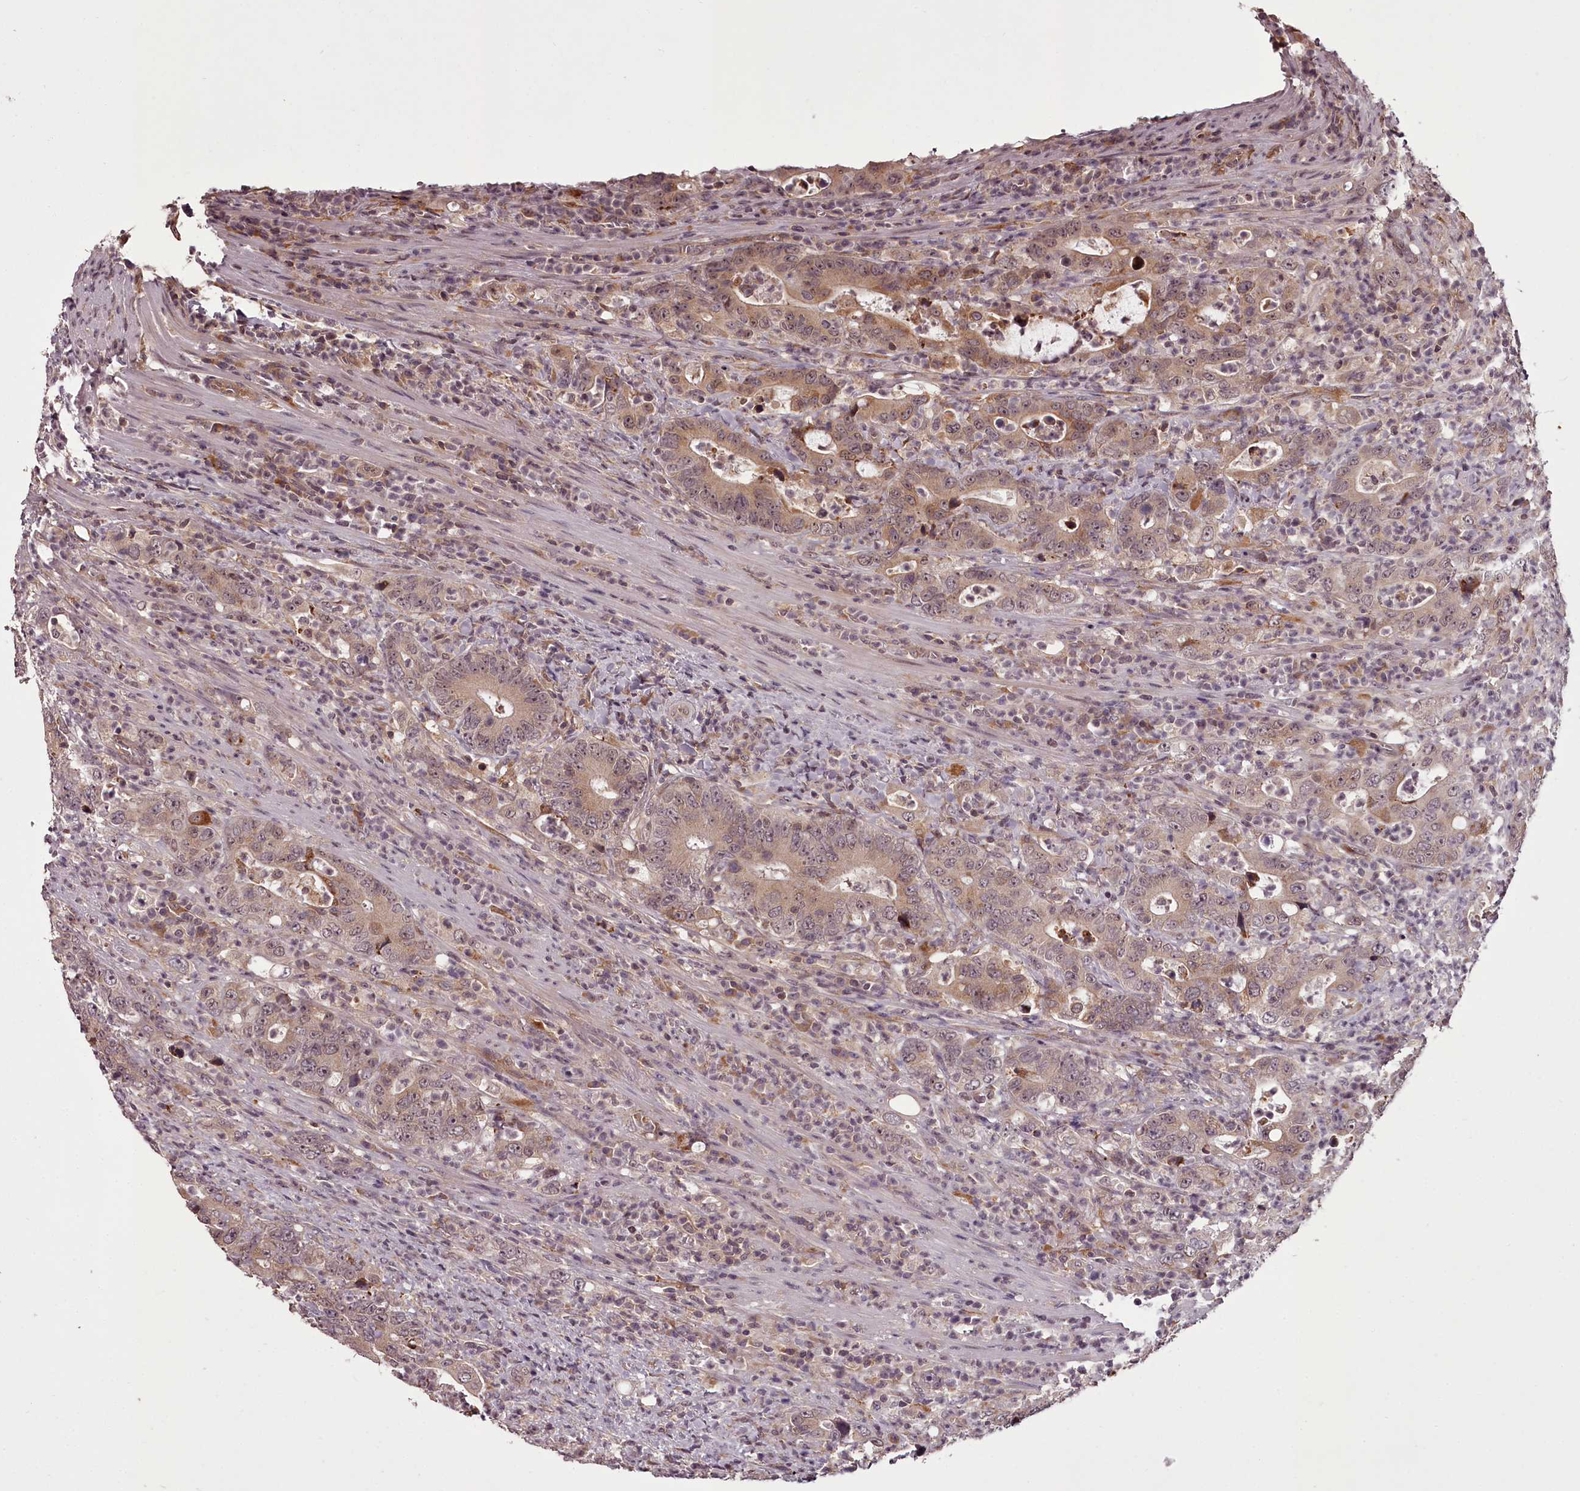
{"staining": {"intensity": "weak", "quantity": "25%-75%", "location": "cytoplasmic/membranous,nuclear"}, "tissue": "colorectal cancer", "cell_type": "Tumor cells", "image_type": "cancer", "snomed": [{"axis": "morphology", "description": "Adenocarcinoma, NOS"}, {"axis": "topography", "description": "Colon"}], "caption": "Protein analysis of adenocarcinoma (colorectal) tissue shows weak cytoplasmic/membranous and nuclear positivity in approximately 25%-75% of tumor cells.", "gene": "CCDC92", "patient": {"sex": "female", "age": 75}}